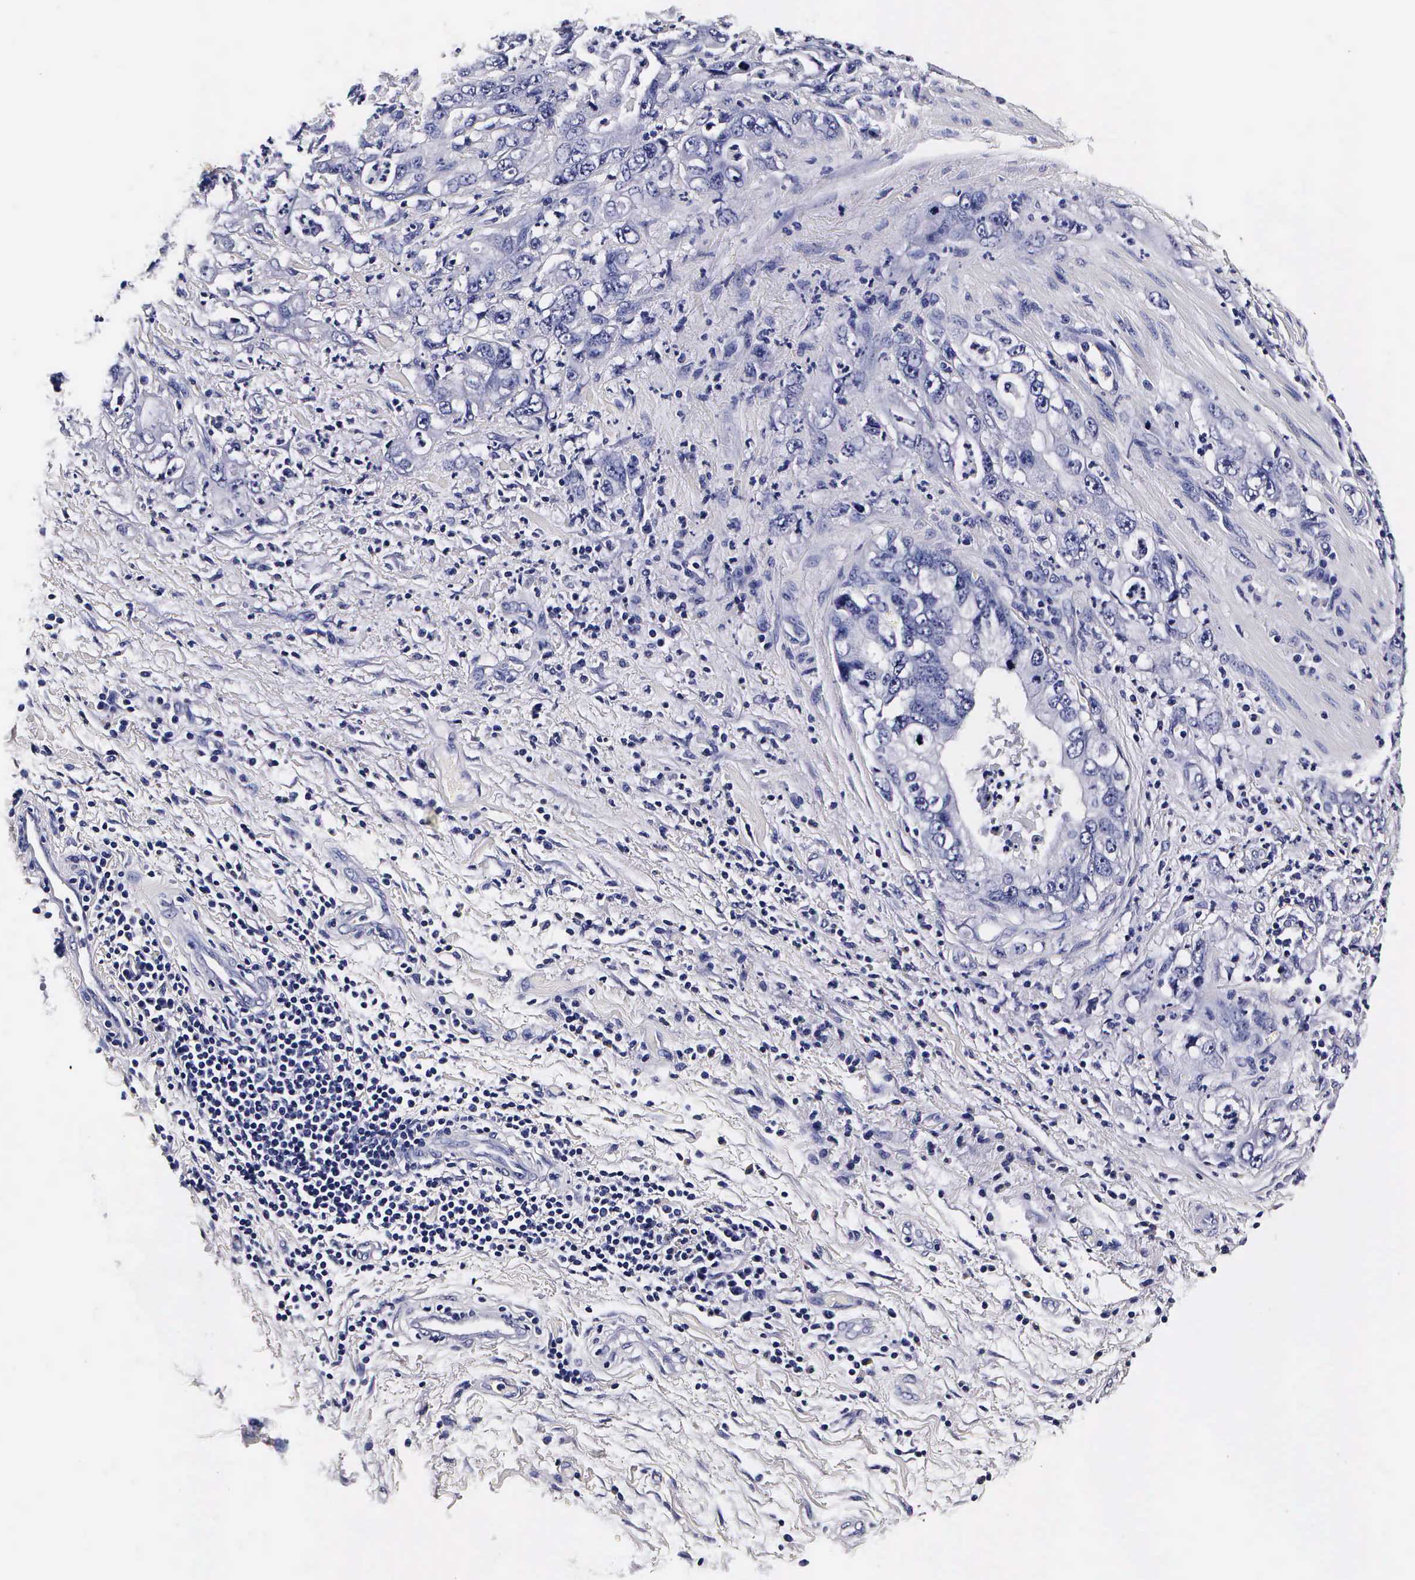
{"staining": {"intensity": "negative", "quantity": "none", "location": "none"}, "tissue": "stomach cancer", "cell_type": "Tumor cells", "image_type": "cancer", "snomed": [{"axis": "morphology", "description": "Adenocarcinoma, NOS"}, {"axis": "topography", "description": "Pancreas"}, {"axis": "topography", "description": "Stomach, upper"}], "caption": "Tumor cells show no significant positivity in stomach cancer (adenocarcinoma). (Immunohistochemistry, brightfield microscopy, high magnification).", "gene": "IAPP", "patient": {"sex": "male", "age": 77}}